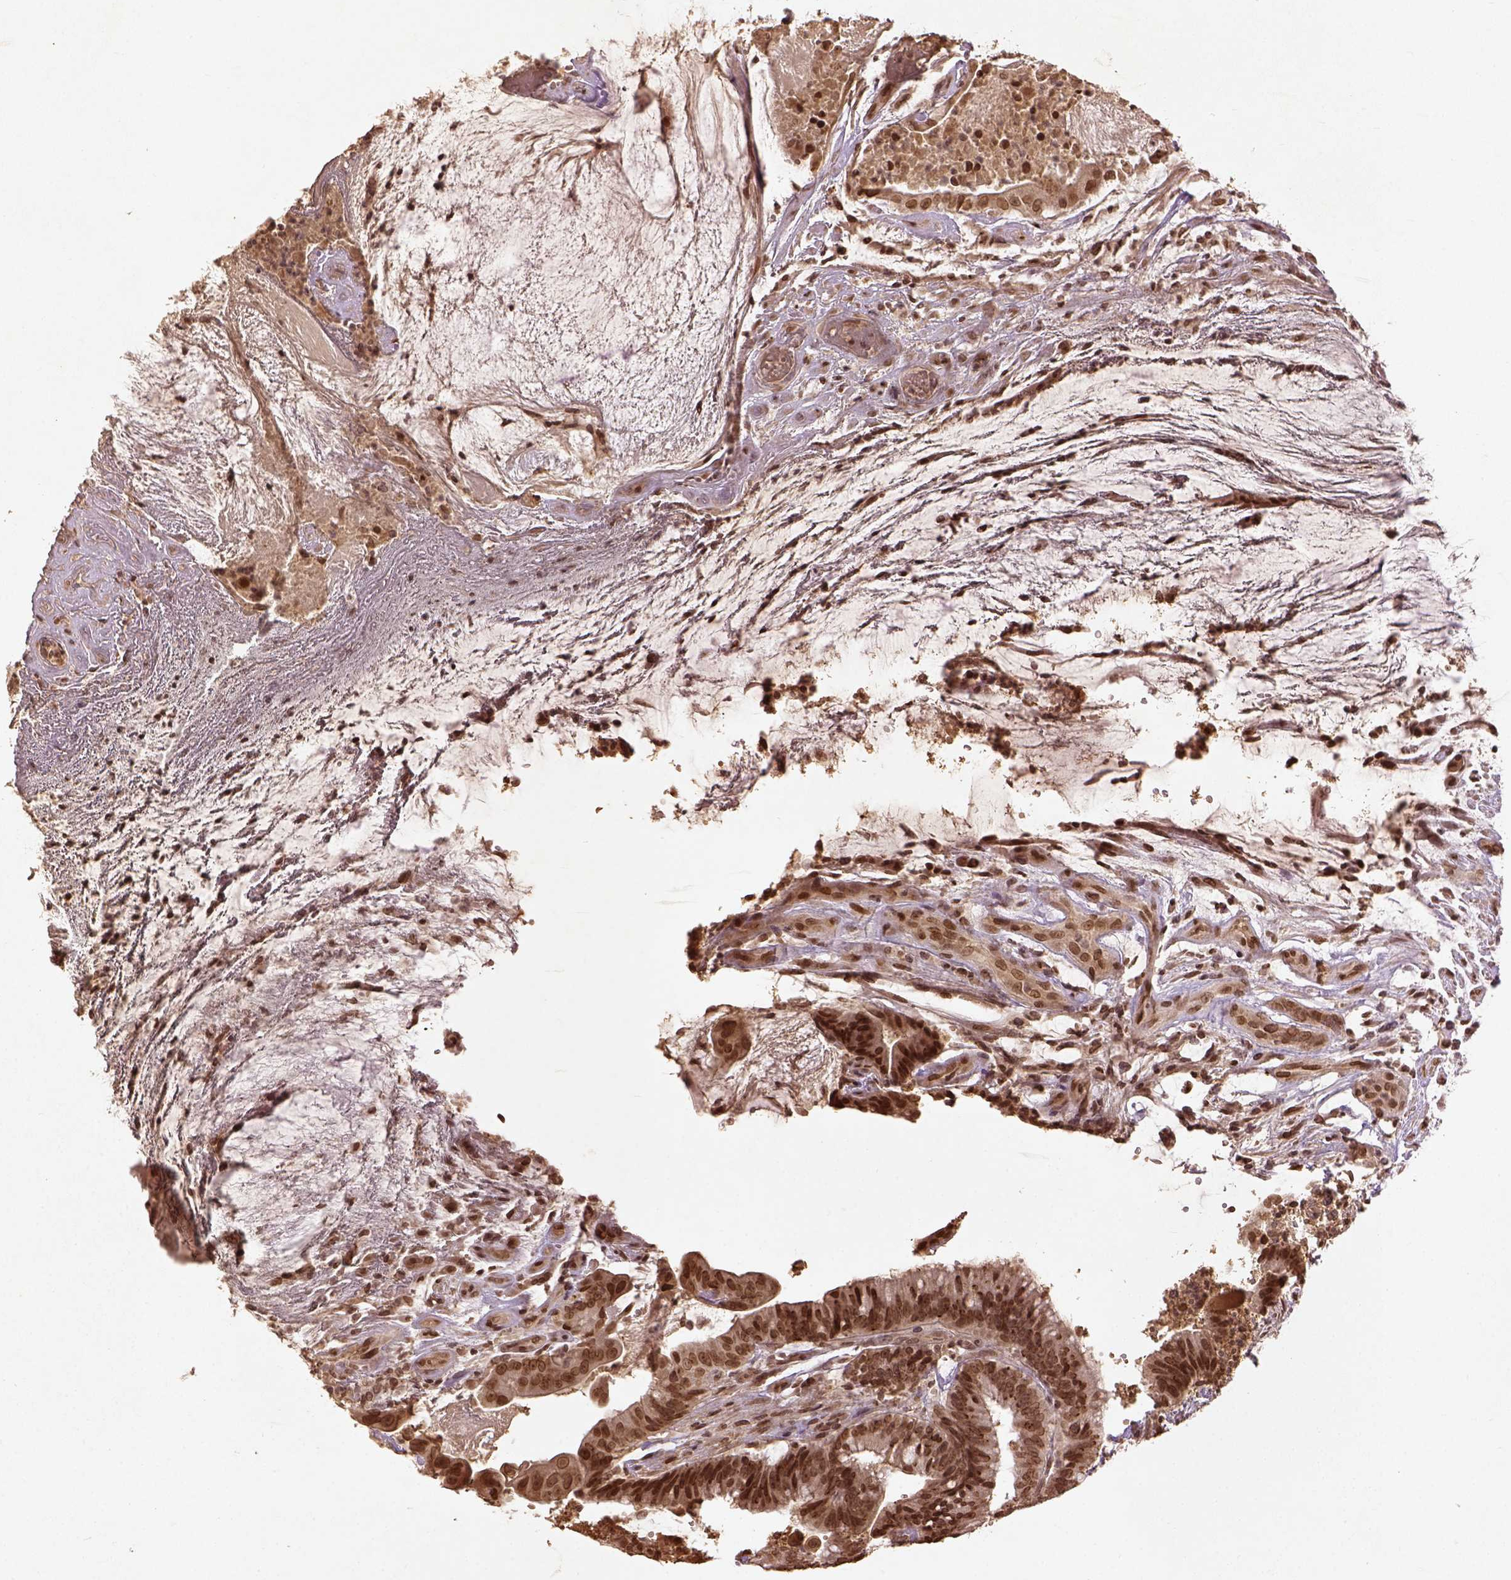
{"staining": {"intensity": "moderate", "quantity": ">75%", "location": "nuclear"}, "tissue": "colorectal cancer", "cell_type": "Tumor cells", "image_type": "cancer", "snomed": [{"axis": "morphology", "description": "Adenocarcinoma, NOS"}, {"axis": "topography", "description": "Colon"}], "caption": "Human colorectal adenocarcinoma stained with a brown dye demonstrates moderate nuclear positive positivity in about >75% of tumor cells.", "gene": "BANF1", "patient": {"sex": "female", "age": 43}}